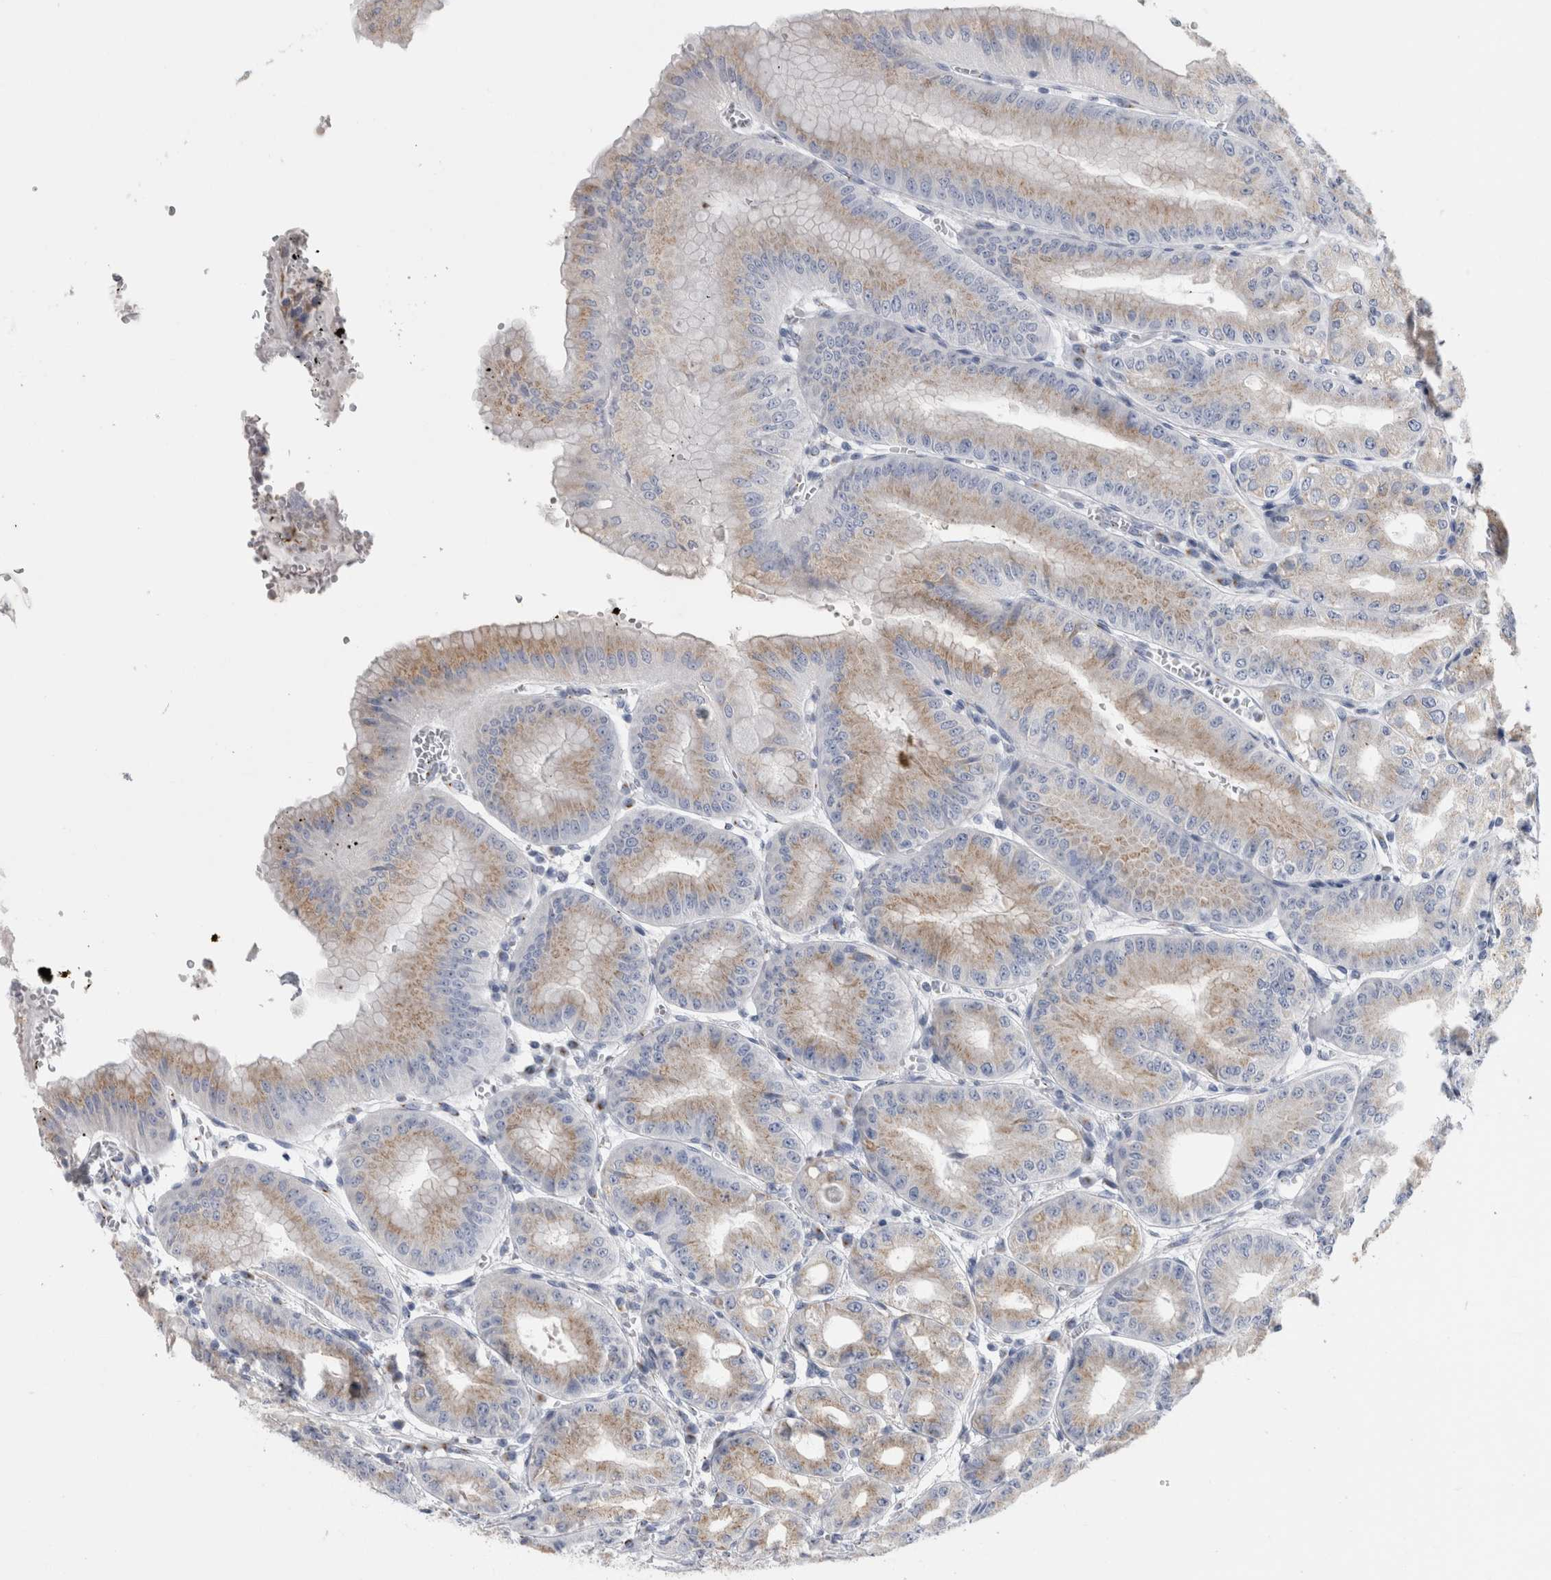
{"staining": {"intensity": "weak", "quantity": ">75%", "location": "cytoplasmic/membranous"}, "tissue": "stomach", "cell_type": "Glandular cells", "image_type": "normal", "snomed": [{"axis": "morphology", "description": "Normal tissue, NOS"}, {"axis": "topography", "description": "Stomach, lower"}], "caption": "Benign stomach exhibits weak cytoplasmic/membranous positivity in about >75% of glandular cells The protein of interest is stained brown, and the nuclei are stained in blue (DAB IHC with brightfield microscopy, high magnification)..", "gene": "AKAP9", "patient": {"sex": "male", "age": 71}}